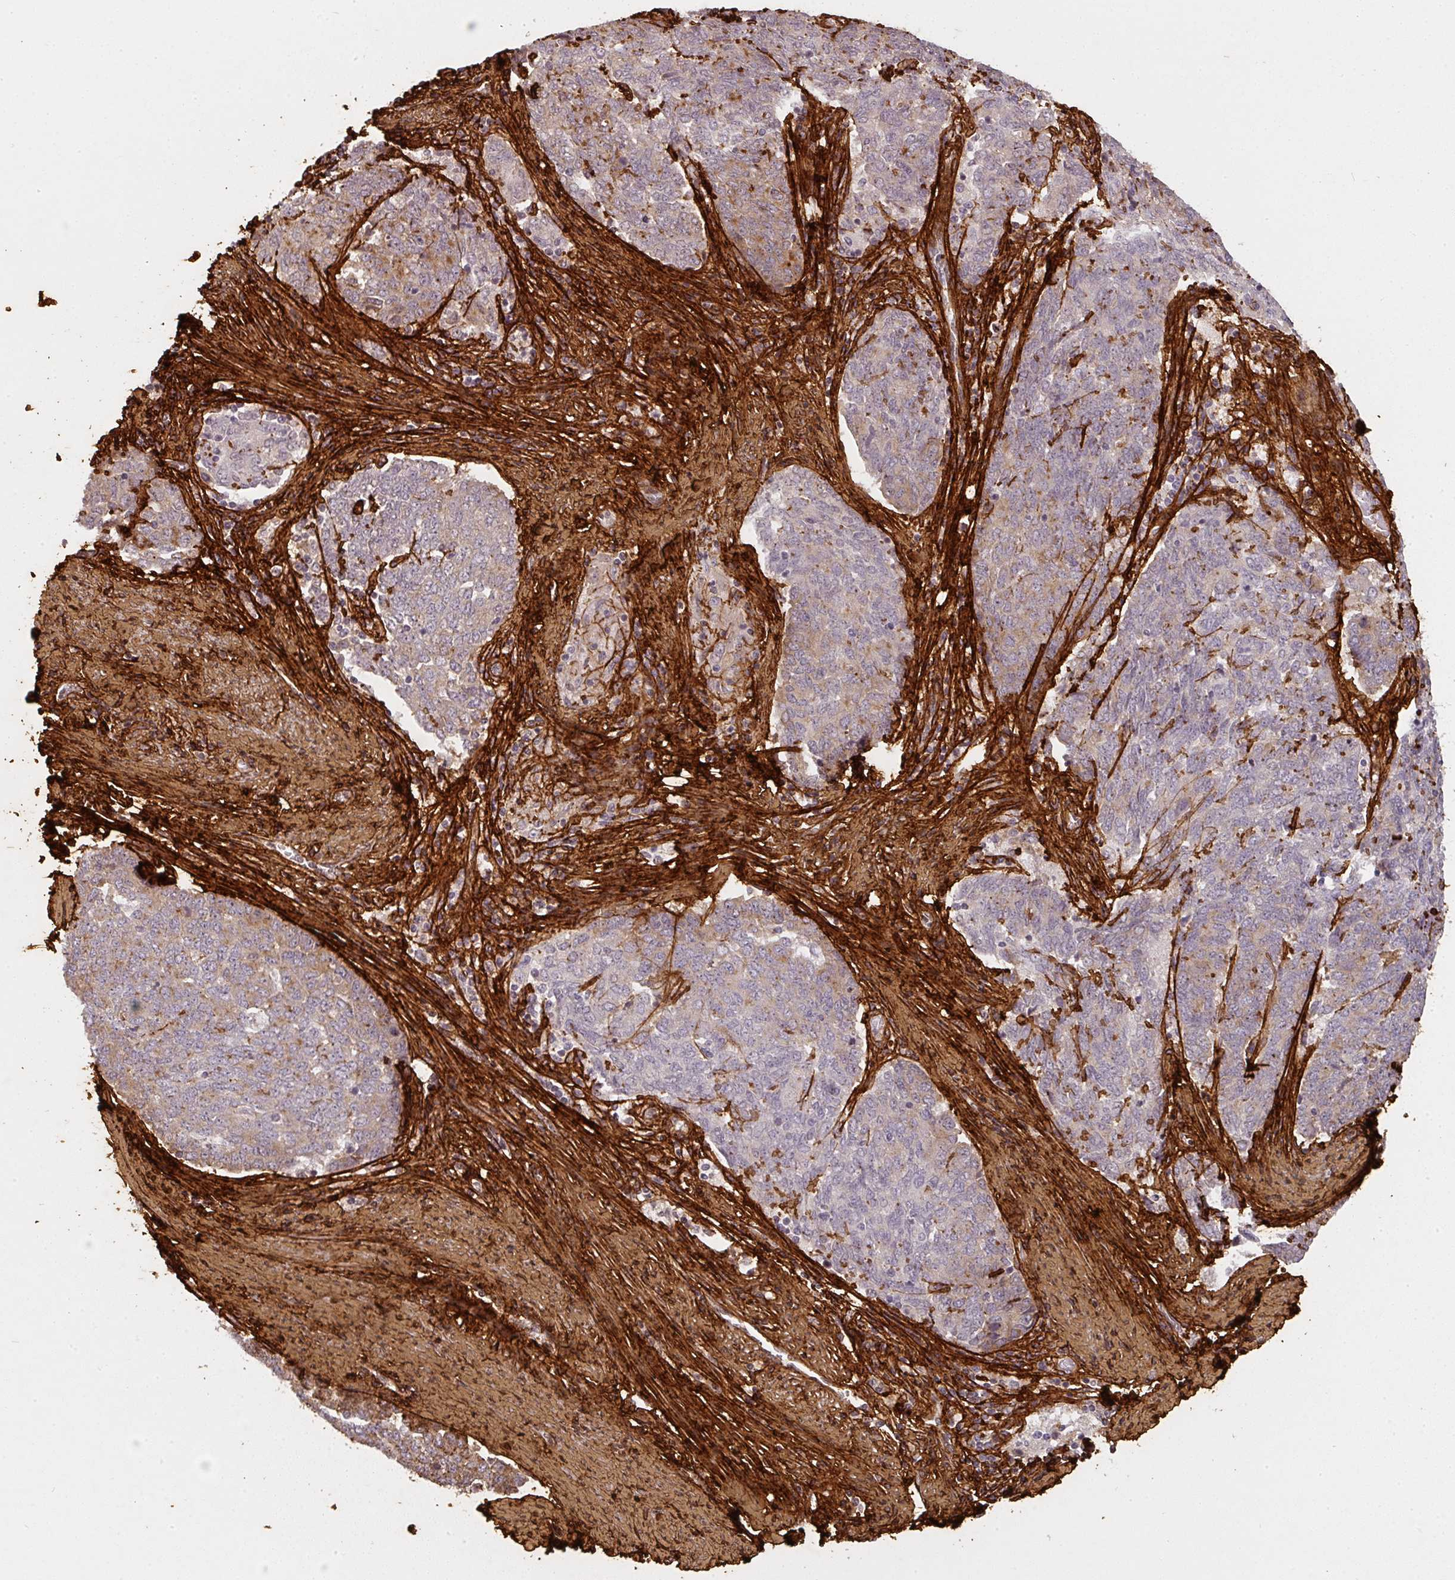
{"staining": {"intensity": "moderate", "quantity": "<25%", "location": "cytoplasmic/membranous"}, "tissue": "endometrial cancer", "cell_type": "Tumor cells", "image_type": "cancer", "snomed": [{"axis": "morphology", "description": "Adenocarcinoma, NOS"}, {"axis": "topography", "description": "Endometrium"}], "caption": "This is a histology image of immunohistochemistry (IHC) staining of endometrial adenocarcinoma, which shows moderate staining in the cytoplasmic/membranous of tumor cells.", "gene": "COL3A1", "patient": {"sex": "female", "age": 80}}